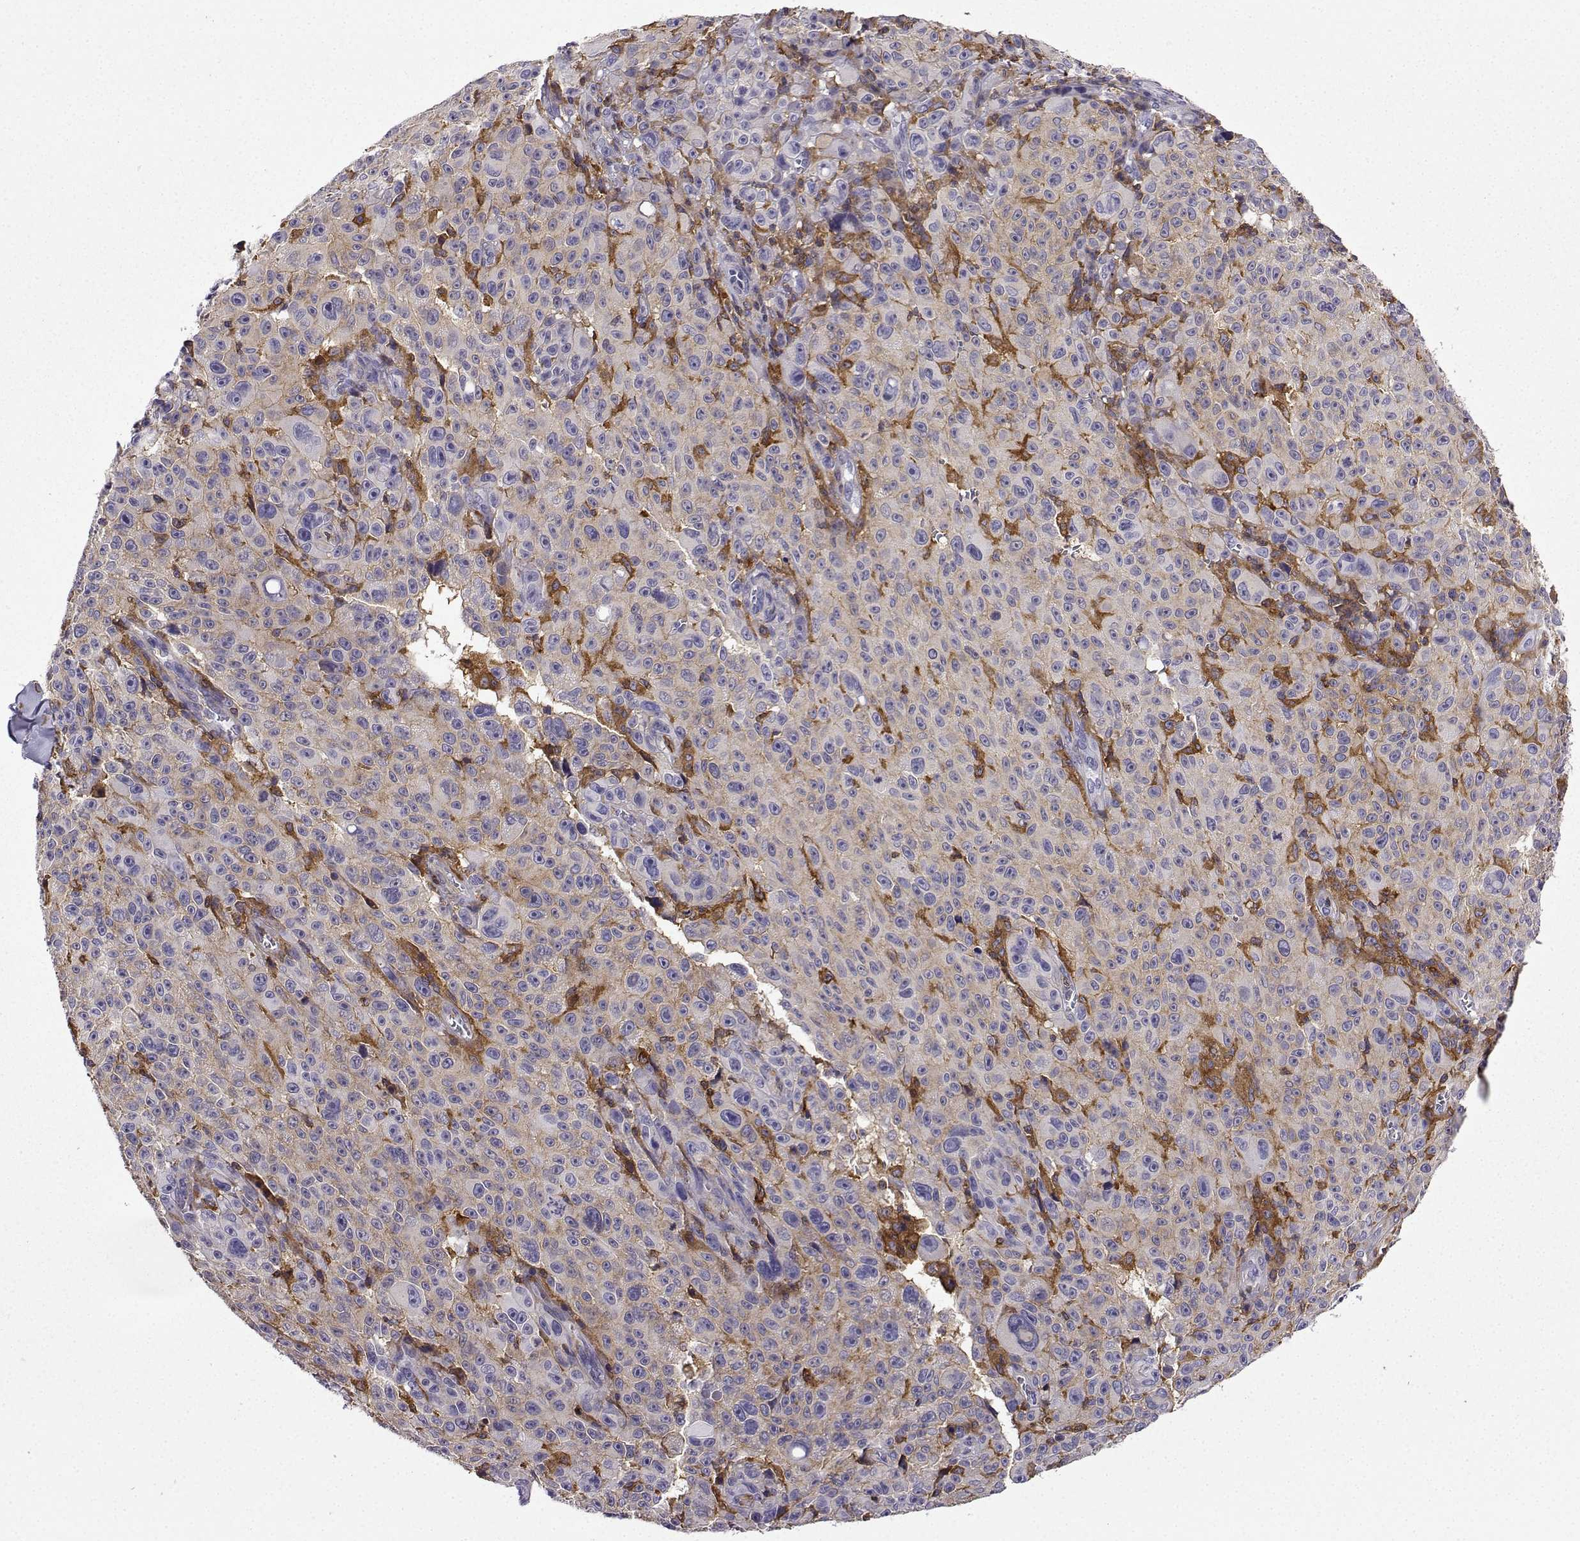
{"staining": {"intensity": "weak", "quantity": "25%-75%", "location": "cytoplasmic/membranous,nuclear"}, "tissue": "melanoma", "cell_type": "Tumor cells", "image_type": "cancer", "snomed": [{"axis": "morphology", "description": "Malignant melanoma, NOS"}, {"axis": "topography", "description": "Skin"}], "caption": "This photomicrograph demonstrates immunohistochemistry staining of human melanoma, with low weak cytoplasmic/membranous and nuclear expression in approximately 25%-75% of tumor cells.", "gene": "DOCK10", "patient": {"sex": "female", "age": 82}}